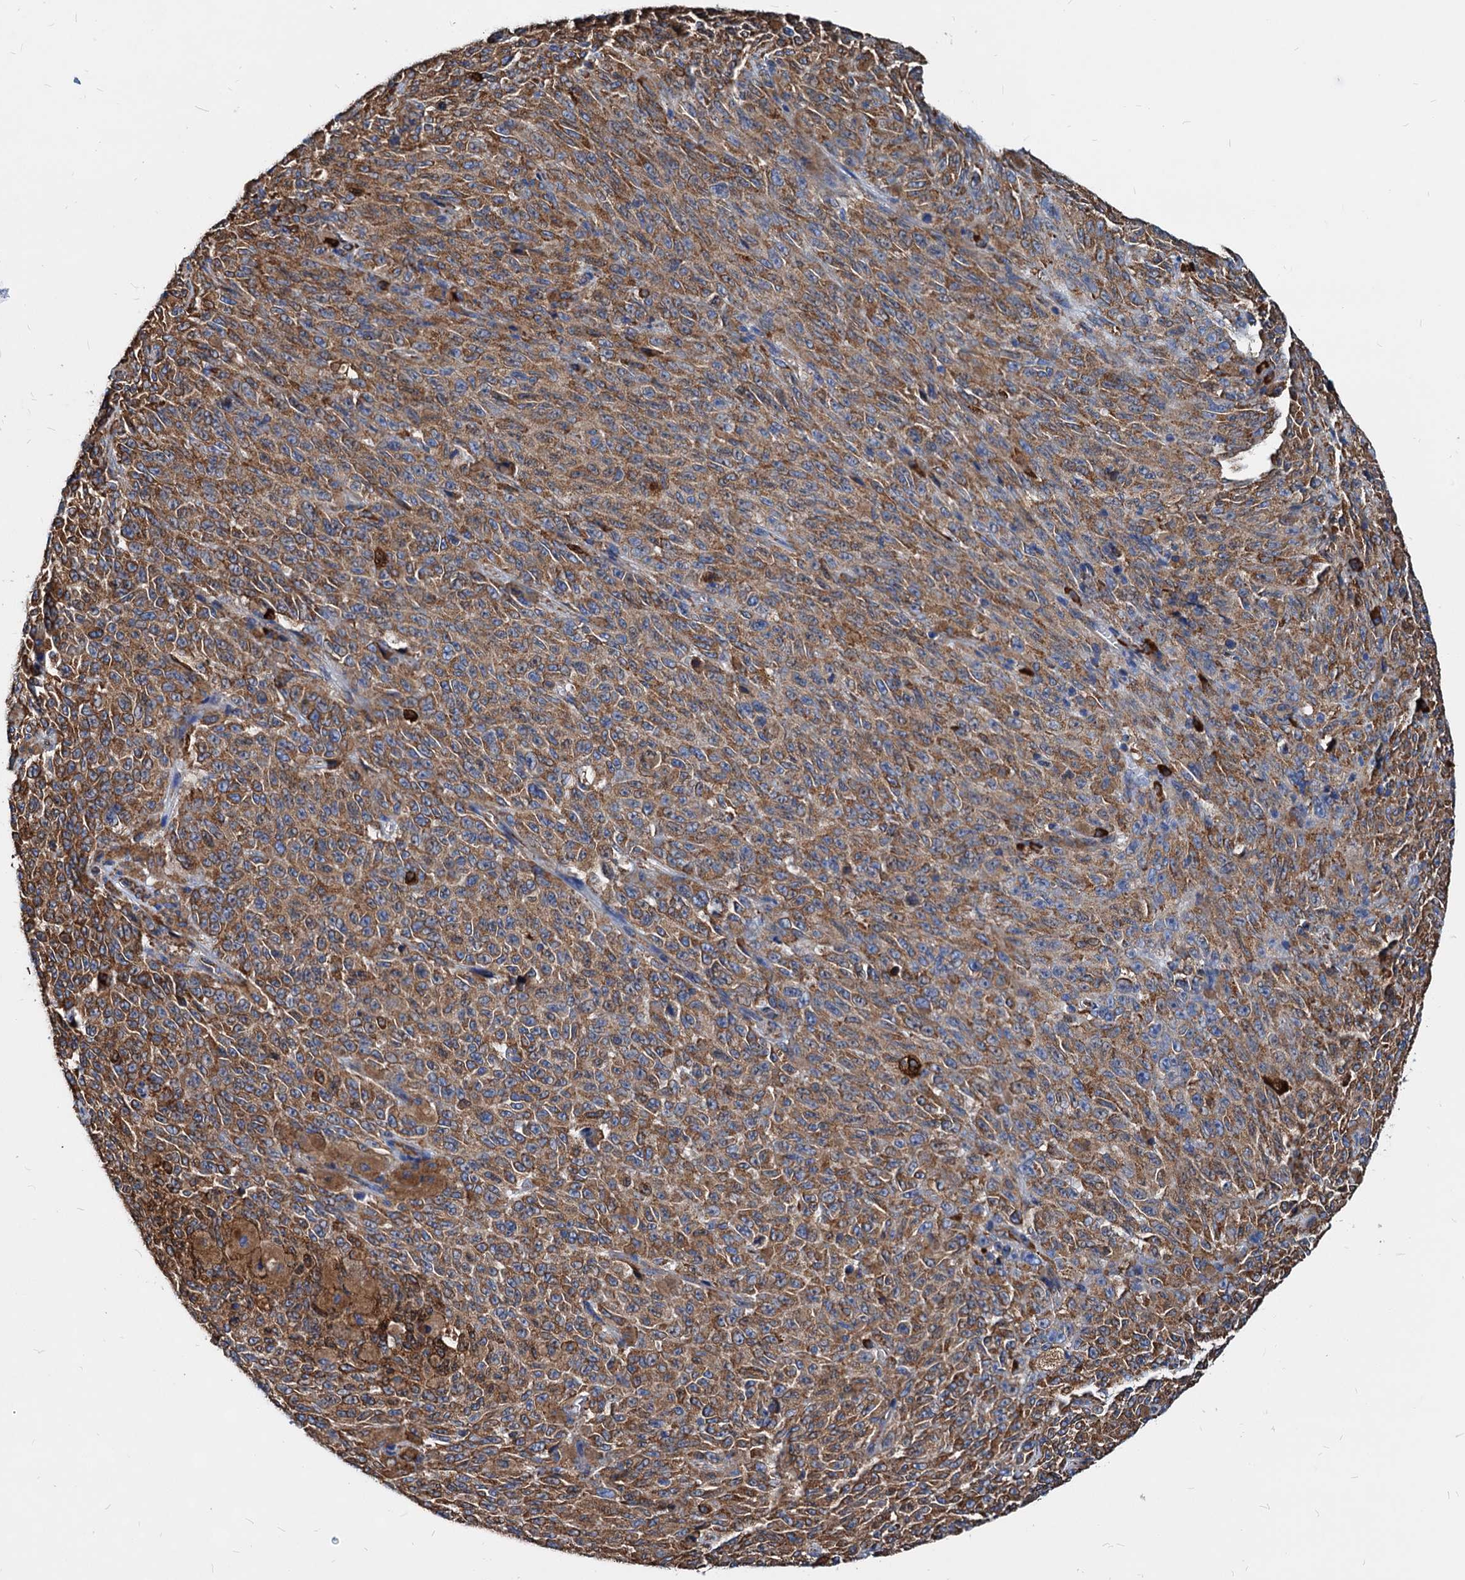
{"staining": {"intensity": "moderate", "quantity": ">75%", "location": "cytoplasmic/membranous"}, "tissue": "melanoma", "cell_type": "Tumor cells", "image_type": "cancer", "snomed": [{"axis": "morphology", "description": "Malignant melanoma, NOS"}, {"axis": "topography", "description": "Skin"}], "caption": "An immunohistochemistry image of tumor tissue is shown. Protein staining in brown labels moderate cytoplasmic/membranous positivity in melanoma within tumor cells.", "gene": "HSPA5", "patient": {"sex": "female", "age": 82}}